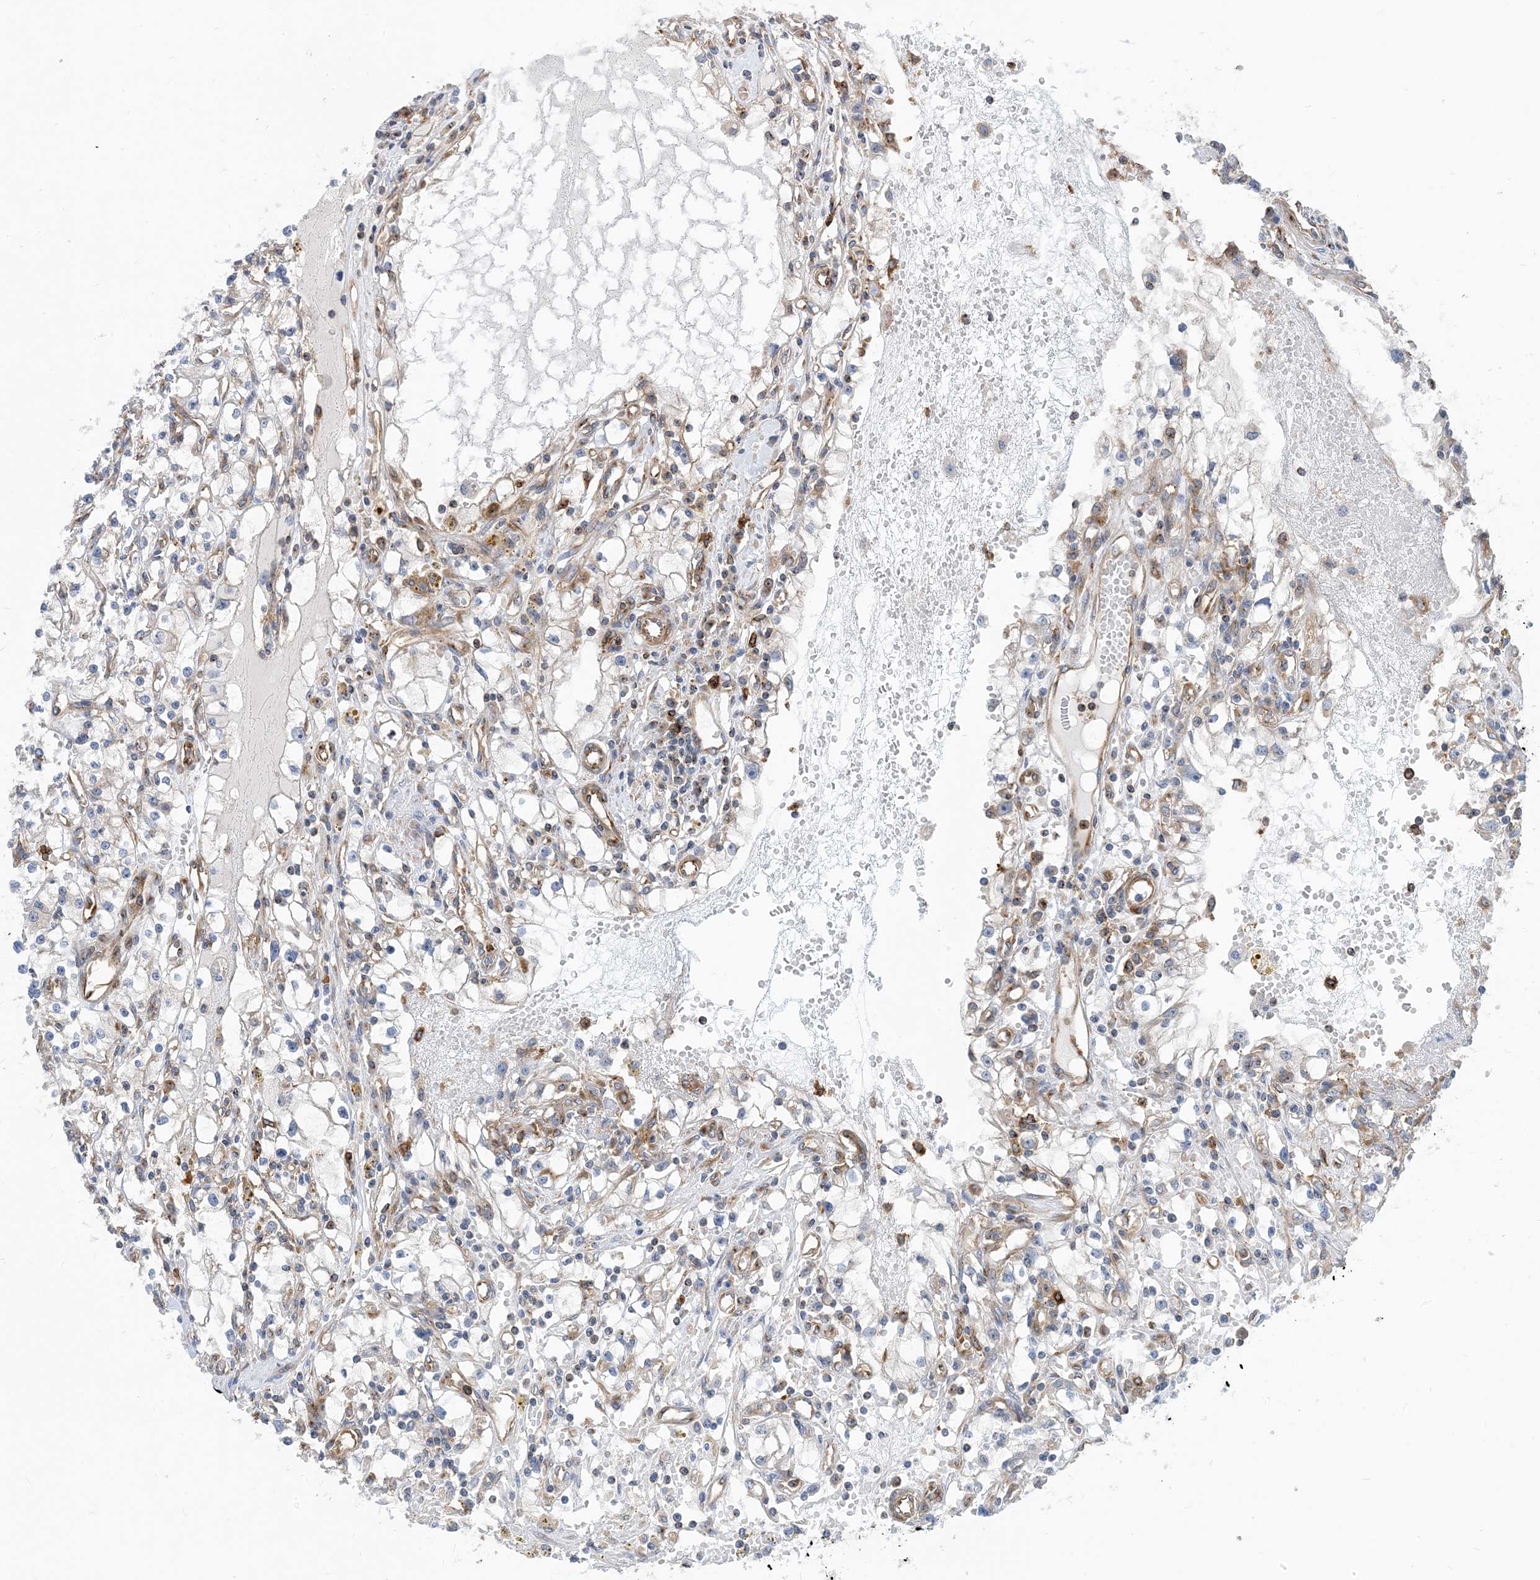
{"staining": {"intensity": "negative", "quantity": "none", "location": "none"}, "tissue": "renal cancer", "cell_type": "Tumor cells", "image_type": "cancer", "snomed": [{"axis": "morphology", "description": "Adenocarcinoma, NOS"}, {"axis": "topography", "description": "Kidney"}], "caption": "Immunohistochemical staining of renal adenocarcinoma reveals no significant staining in tumor cells. (Brightfield microscopy of DAB (3,3'-diaminobenzidine) immunohistochemistry (IHC) at high magnification).", "gene": "DYNC1LI1", "patient": {"sex": "male", "age": 56}}